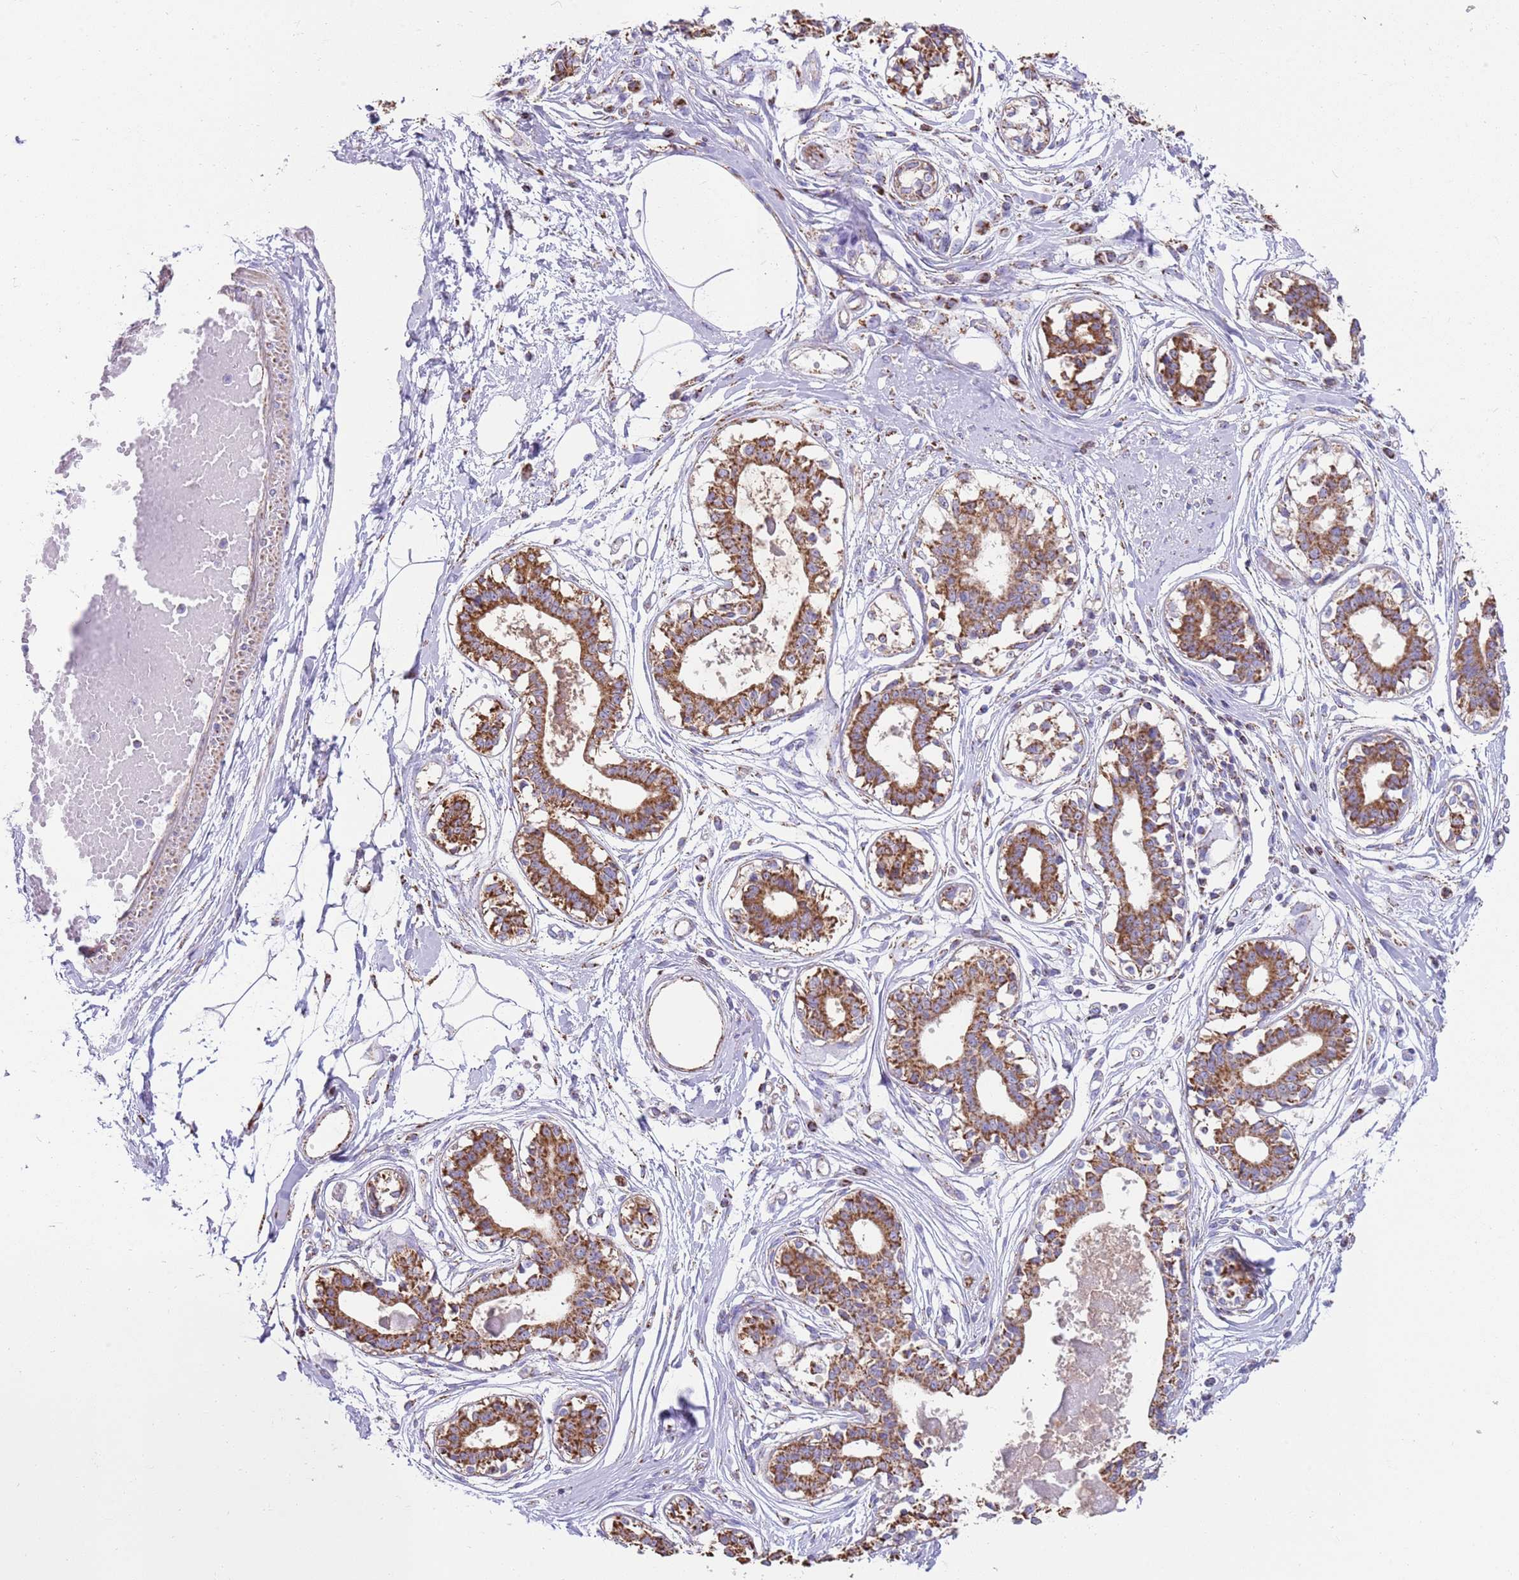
{"staining": {"intensity": "negative", "quantity": "none", "location": "none"}, "tissue": "breast", "cell_type": "Adipocytes", "image_type": "normal", "snomed": [{"axis": "morphology", "description": "Normal tissue, NOS"}, {"axis": "topography", "description": "Breast"}], "caption": "The micrograph demonstrates no staining of adipocytes in benign breast.", "gene": "TTLL1", "patient": {"sex": "female", "age": 45}}